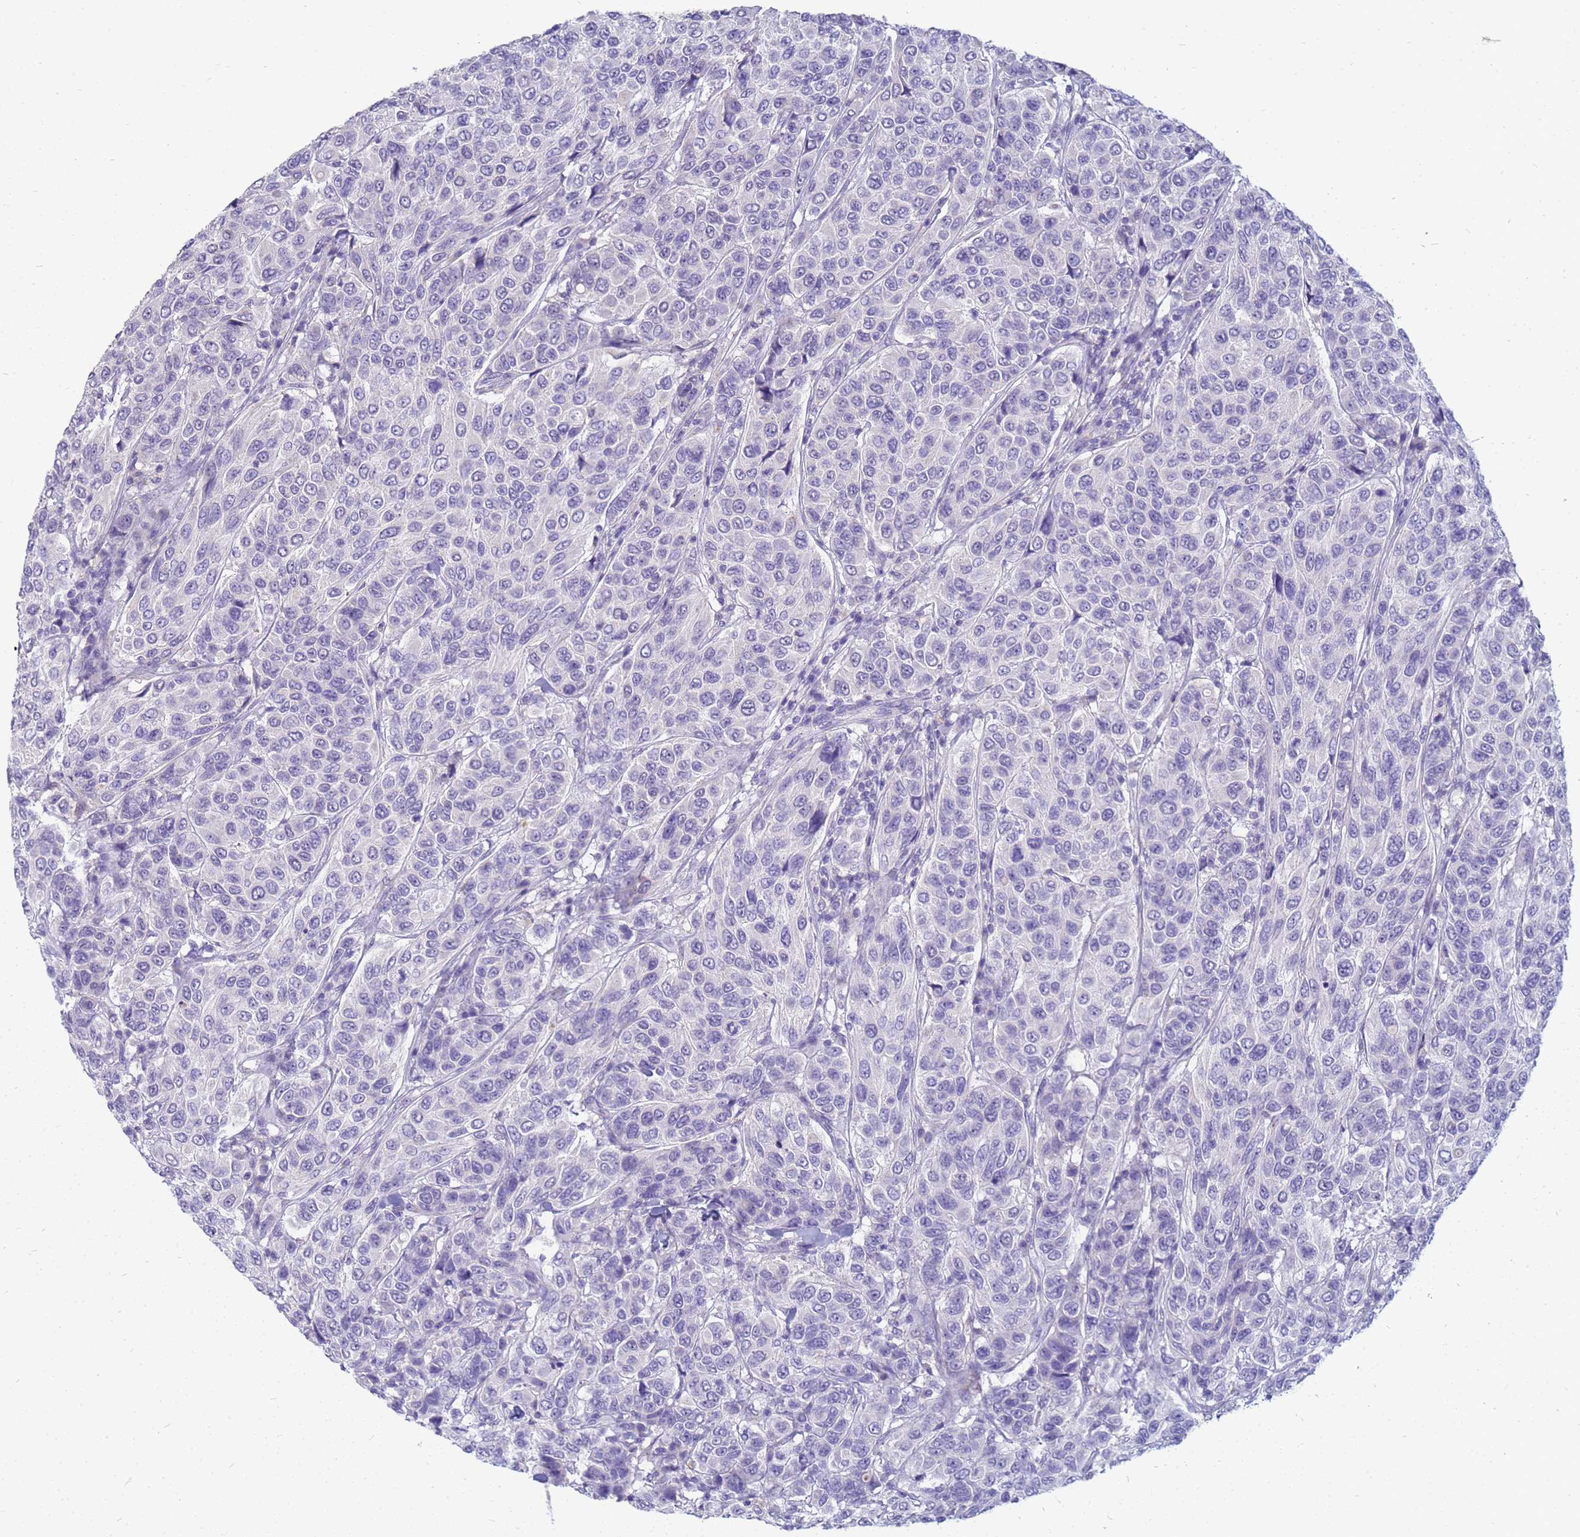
{"staining": {"intensity": "negative", "quantity": "none", "location": "none"}, "tissue": "breast cancer", "cell_type": "Tumor cells", "image_type": "cancer", "snomed": [{"axis": "morphology", "description": "Duct carcinoma"}, {"axis": "topography", "description": "Breast"}], "caption": "Micrograph shows no significant protein staining in tumor cells of breast cancer.", "gene": "B3GNT8", "patient": {"sex": "female", "age": 55}}